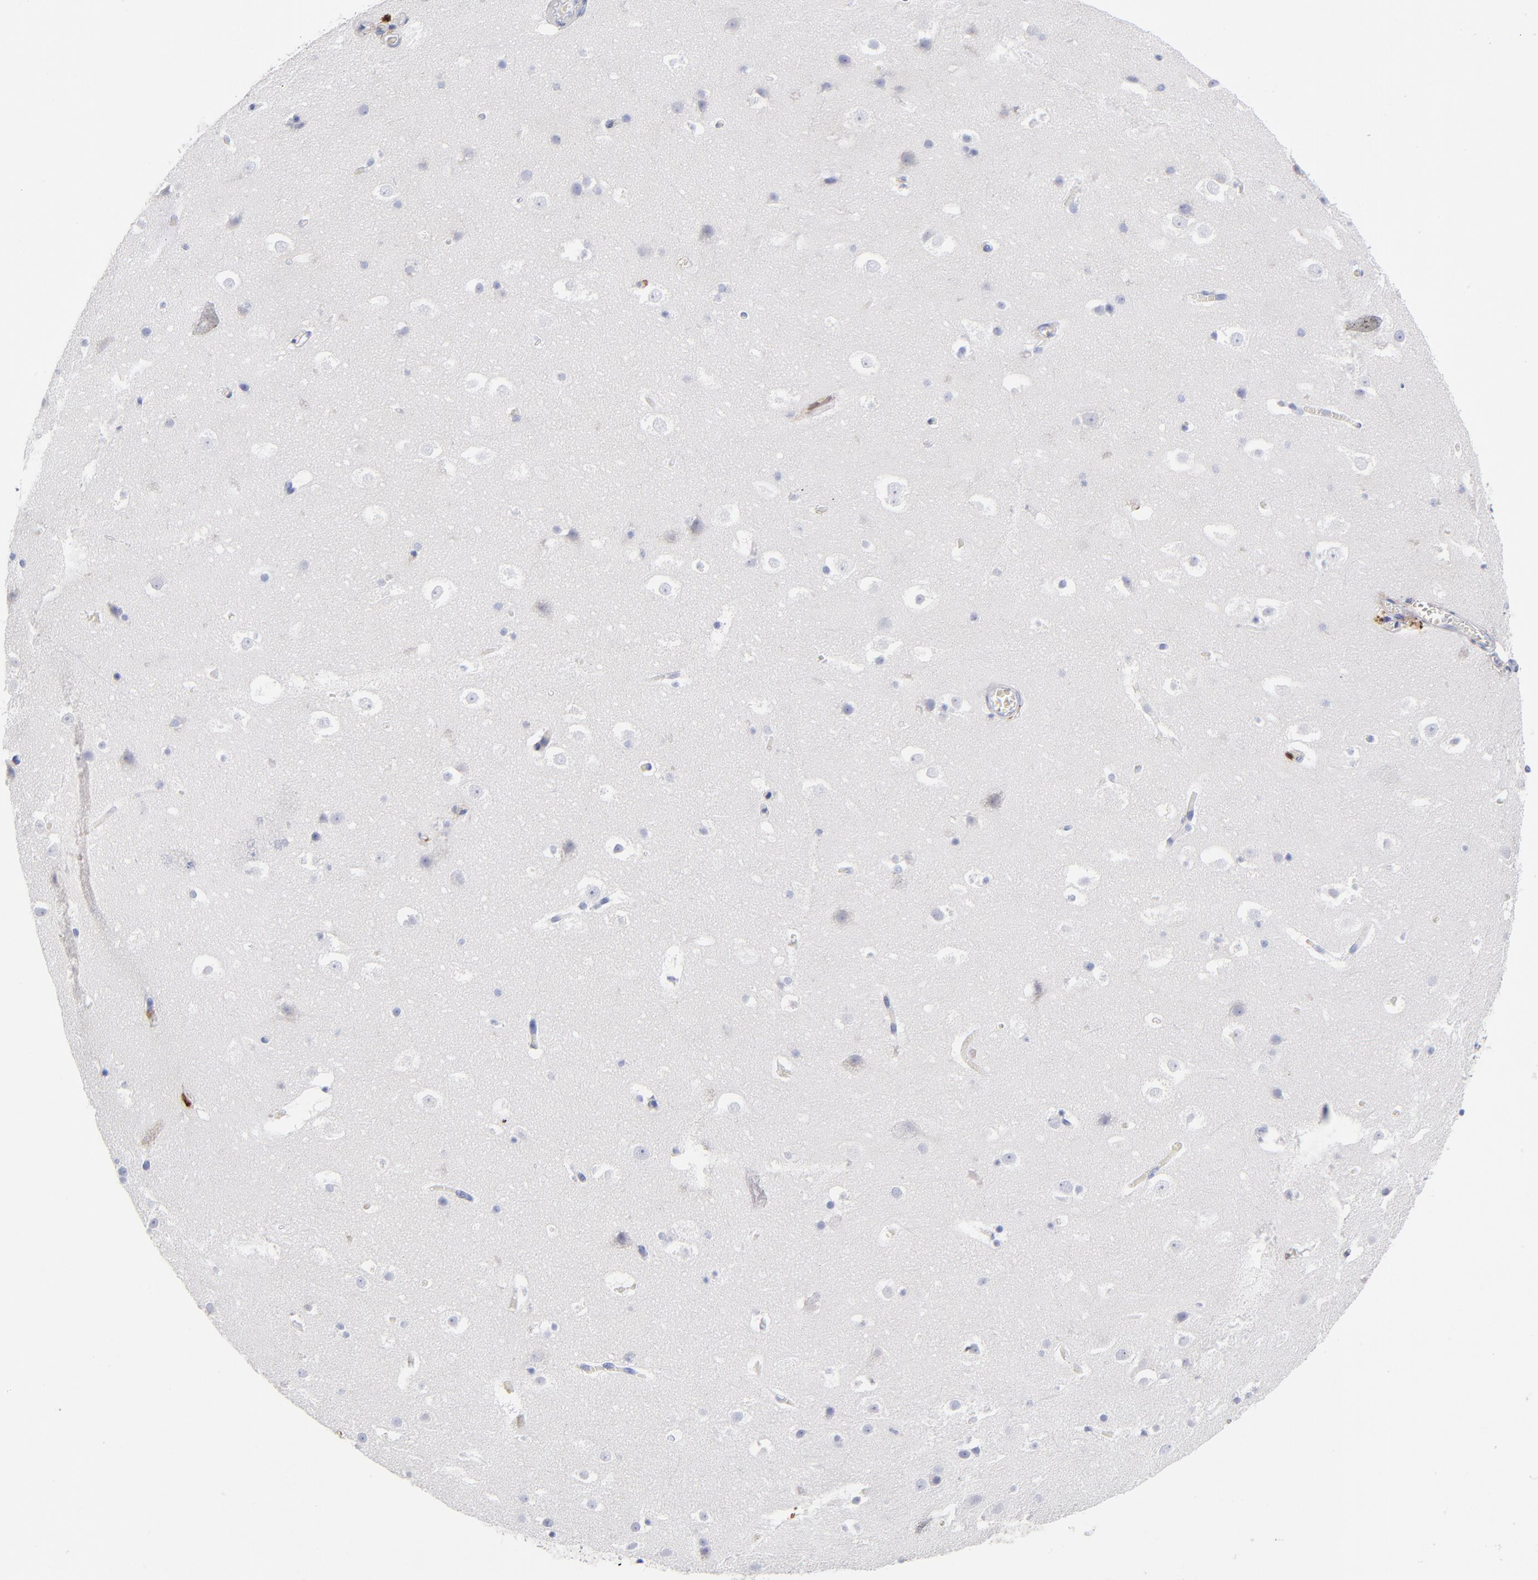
{"staining": {"intensity": "negative", "quantity": "none", "location": "none"}, "tissue": "hippocampus", "cell_type": "Glial cells", "image_type": "normal", "snomed": [{"axis": "morphology", "description": "Normal tissue, NOS"}, {"axis": "topography", "description": "Hippocampus"}], "caption": "This is a micrograph of IHC staining of benign hippocampus, which shows no expression in glial cells.", "gene": "PTP4A1", "patient": {"sex": "male", "age": 45}}